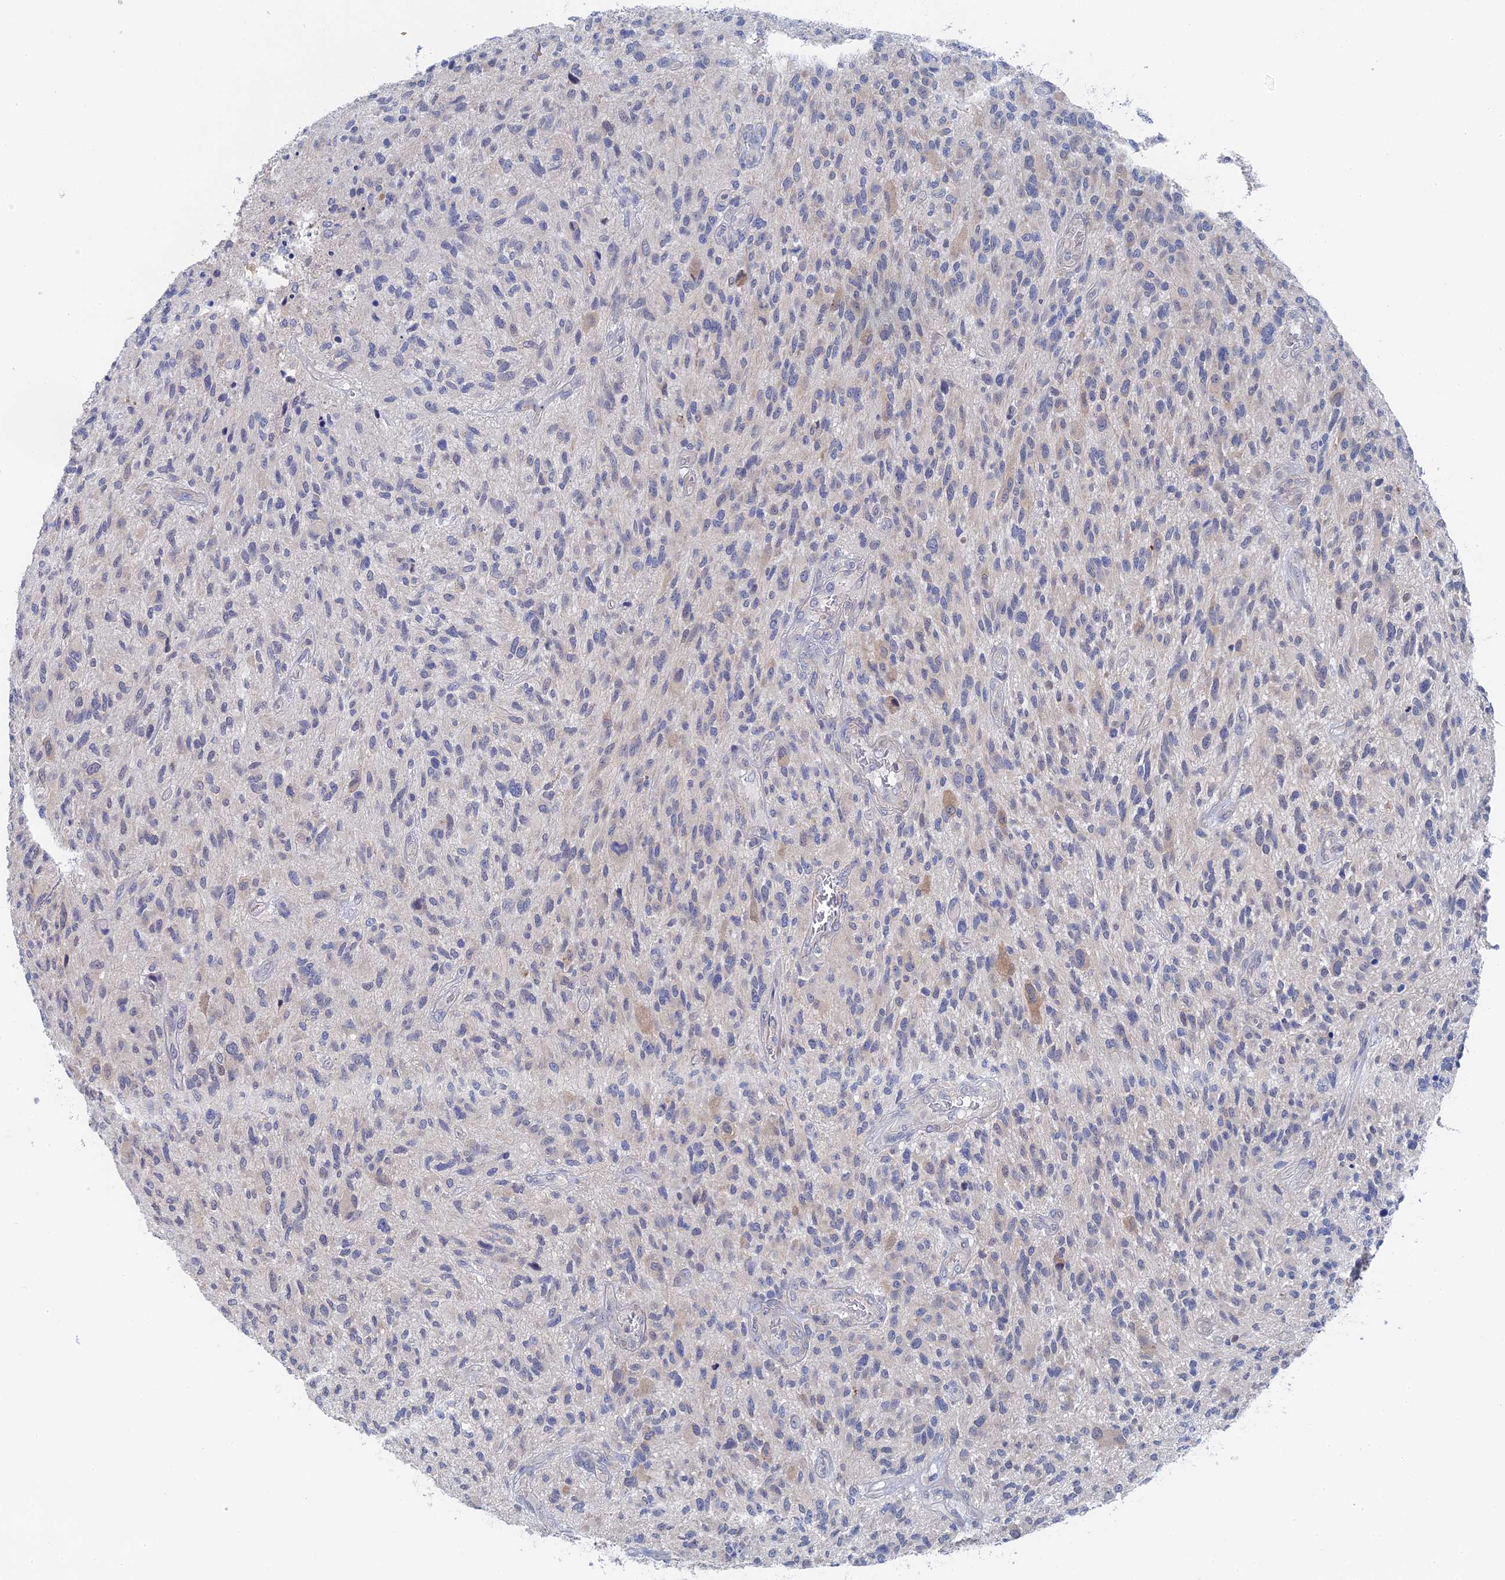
{"staining": {"intensity": "negative", "quantity": "none", "location": "none"}, "tissue": "glioma", "cell_type": "Tumor cells", "image_type": "cancer", "snomed": [{"axis": "morphology", "description": "Glioma, malignant, High grade"}, {"axis": "topography", "description": "Brain"}], "caption": "Tumor cells show no significant positivity in malignant glioma (high-grade). (Stains: DAB (3,3'-diaminobenzidine) immunohistochemistry with hematoxylin counter stain, Microscopy: brightfield microscopy at high magnification).", "gene": "MTHFSD", "patient": {"sex": "male", "age": 47}}